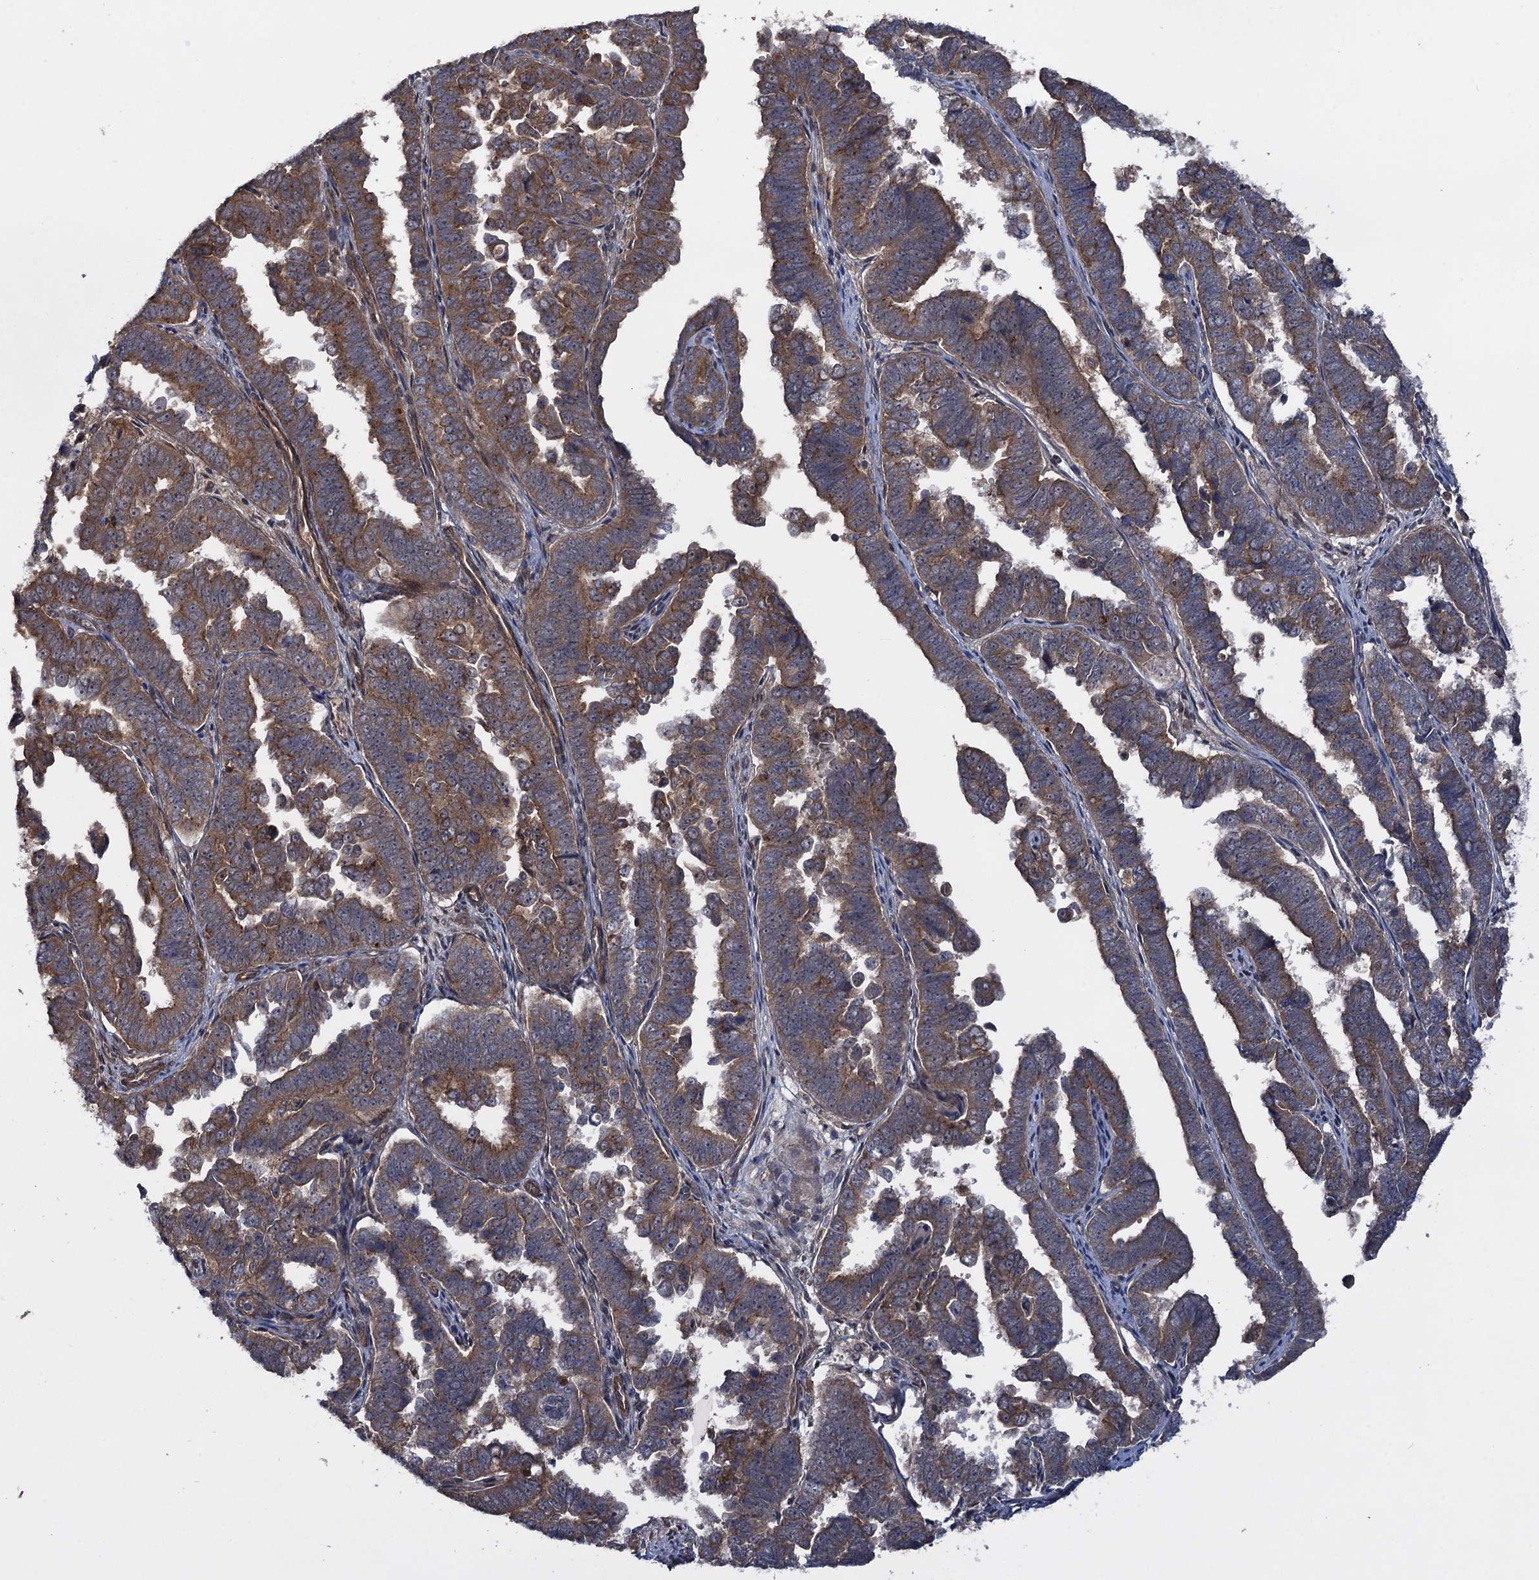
{"staining": {"intensity": "moderate", "quantity": ">75%", "location": "cytoplasmic/membranous"}, "tissue": "endometrial cancer", "cell_type": "Tumor cells", "image_type": "cancer", "snomed": [{"axis": "morphology", "description": "Adenocarcinoma, NOS"}, {"axis": "topography", "description": "Endometrium"}], "caption": "Approximately >75% of tumor cells in endometrial adenocarcinoma exhibit moderate cytoplasmic/membranous protein positivity as visualized by brown immunohistochemical staining.", "gene": "HAUS1", "patient": {"sex": "female", "age": 75}}